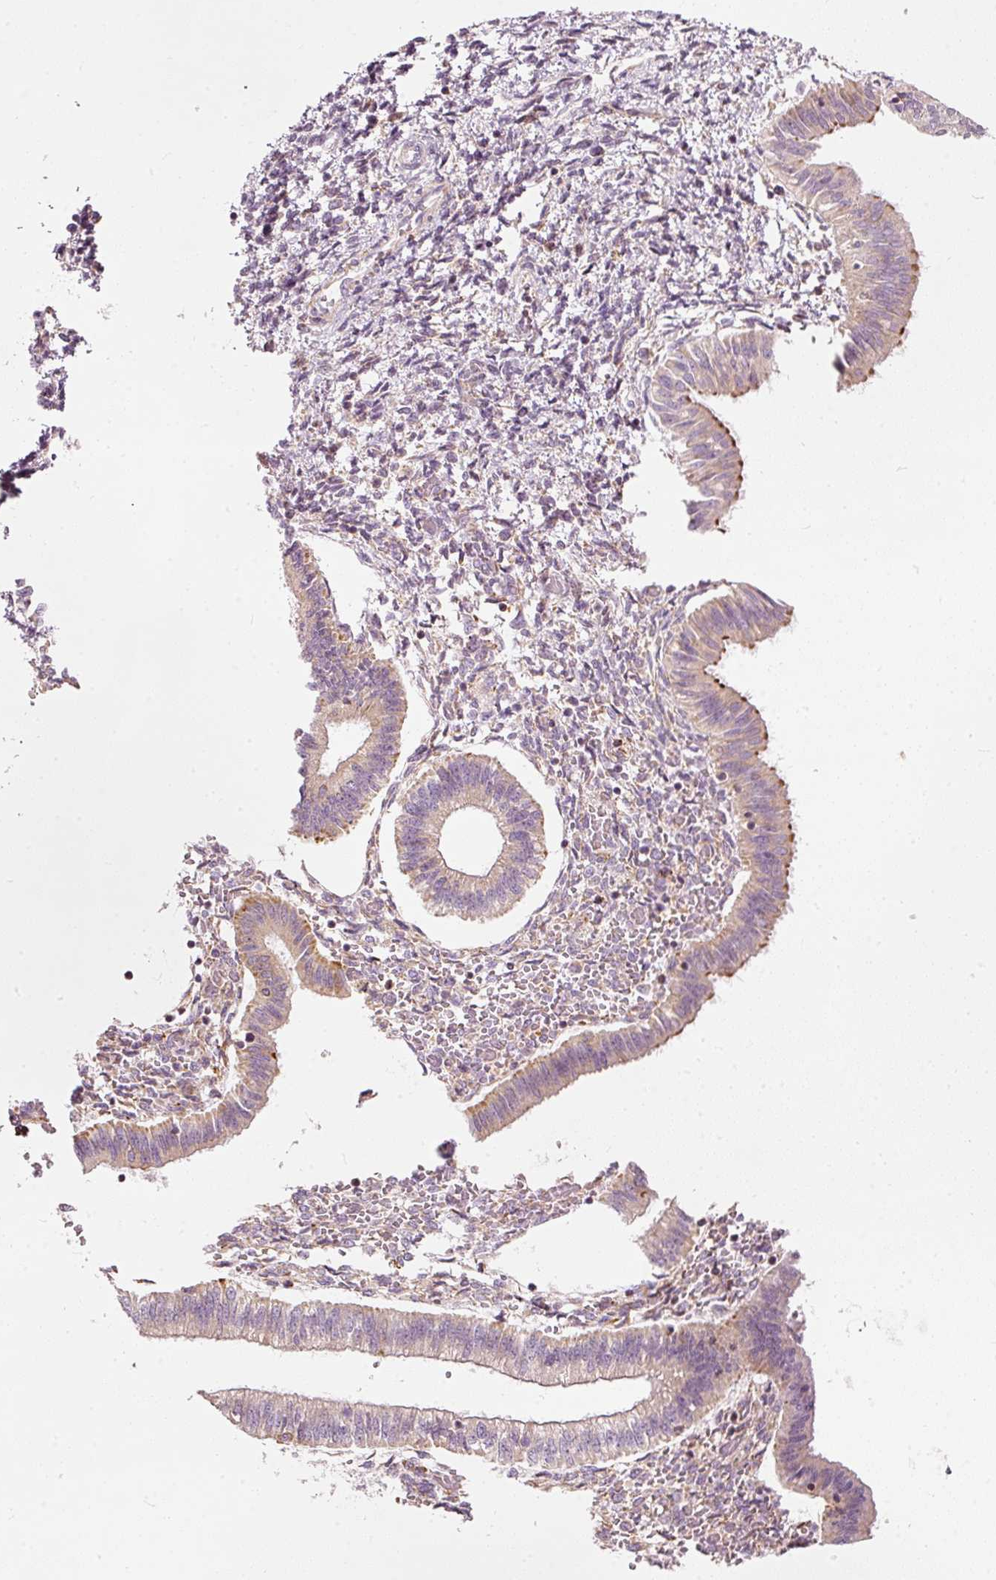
{"staining": {"intensity": "moderate", "quantity": "25%-75%", "location": "cytoplasmic/membranous"}, "tissue": "endometrium", "cell_type": "Cells in endometrial stroma", "image_type": "normal", "snomed": [{"axis": "morphology", "description": "Normal tissue, NOS"}, {"axis": "topography", "description": "Endometrium"}], "caption": "IHC of benign human endometrium demonstrates medium levels of moderate cytoplasmic/membranous staining in about 25%-75% of cells in endometrial stroma.", "gene": "SNAPC5", "patient": {"sex": "female", "age": 25}}